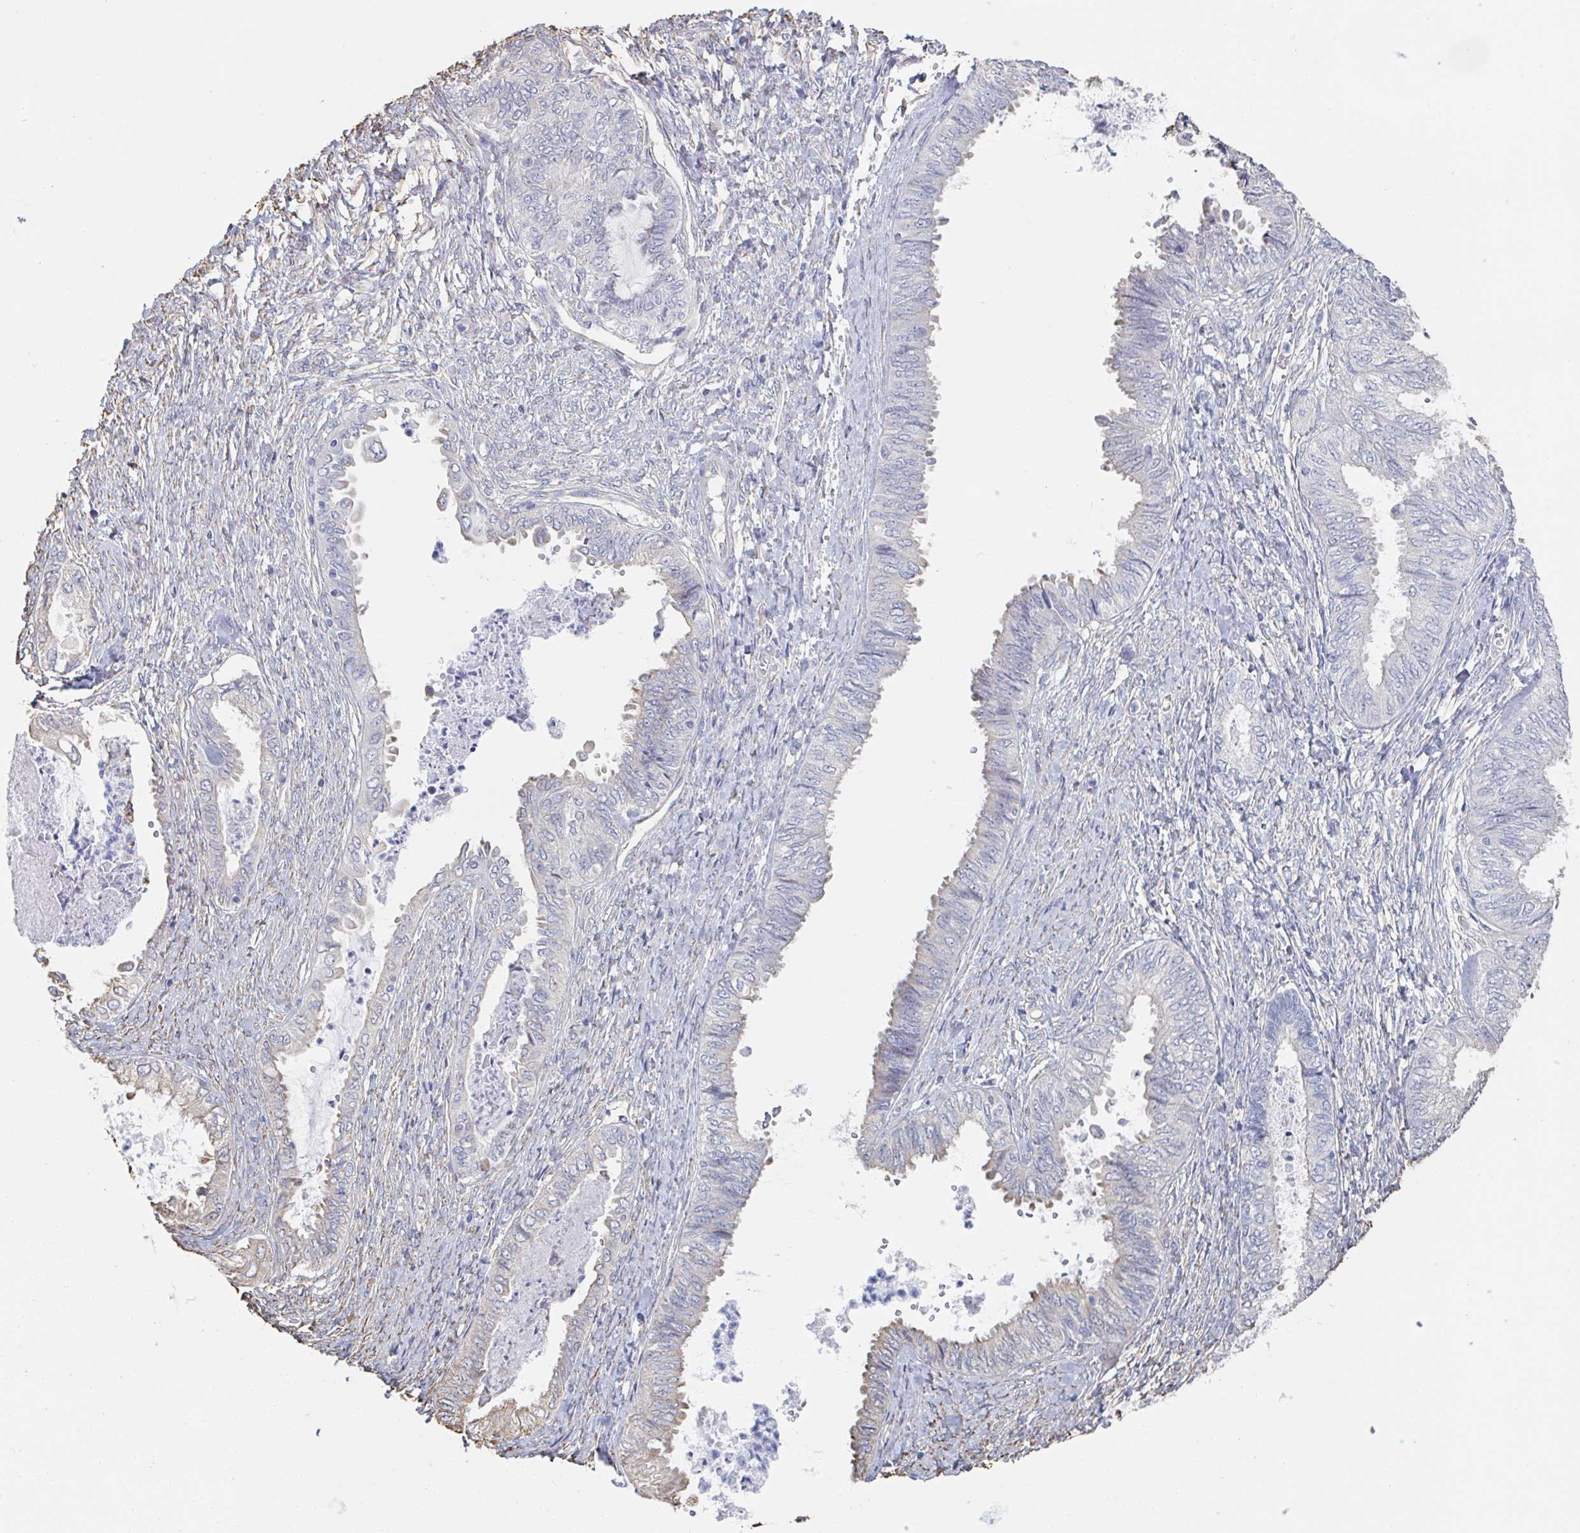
{"staining": {"intensity": "negative", "quantity": "none", "location": "none"}, "tissue": "ovarian cancer", "cell_type": "Tumor cells", "image_type": "cancer", "snomed": [{"axis": "morphology", "description": "Carcinoma, endometroid"}, {"axis": "topography", "description": "Ovary"}], "caption": "Immunohistochemistry (IHC) photomicrograph of neoplastic tissue: endometroid carcinoma (ovarian) stained with DAB reveals no significant protein staining in tumor cells.", "gene": "RAB5IF", "patient": {"sex": "female", "age": 70}}